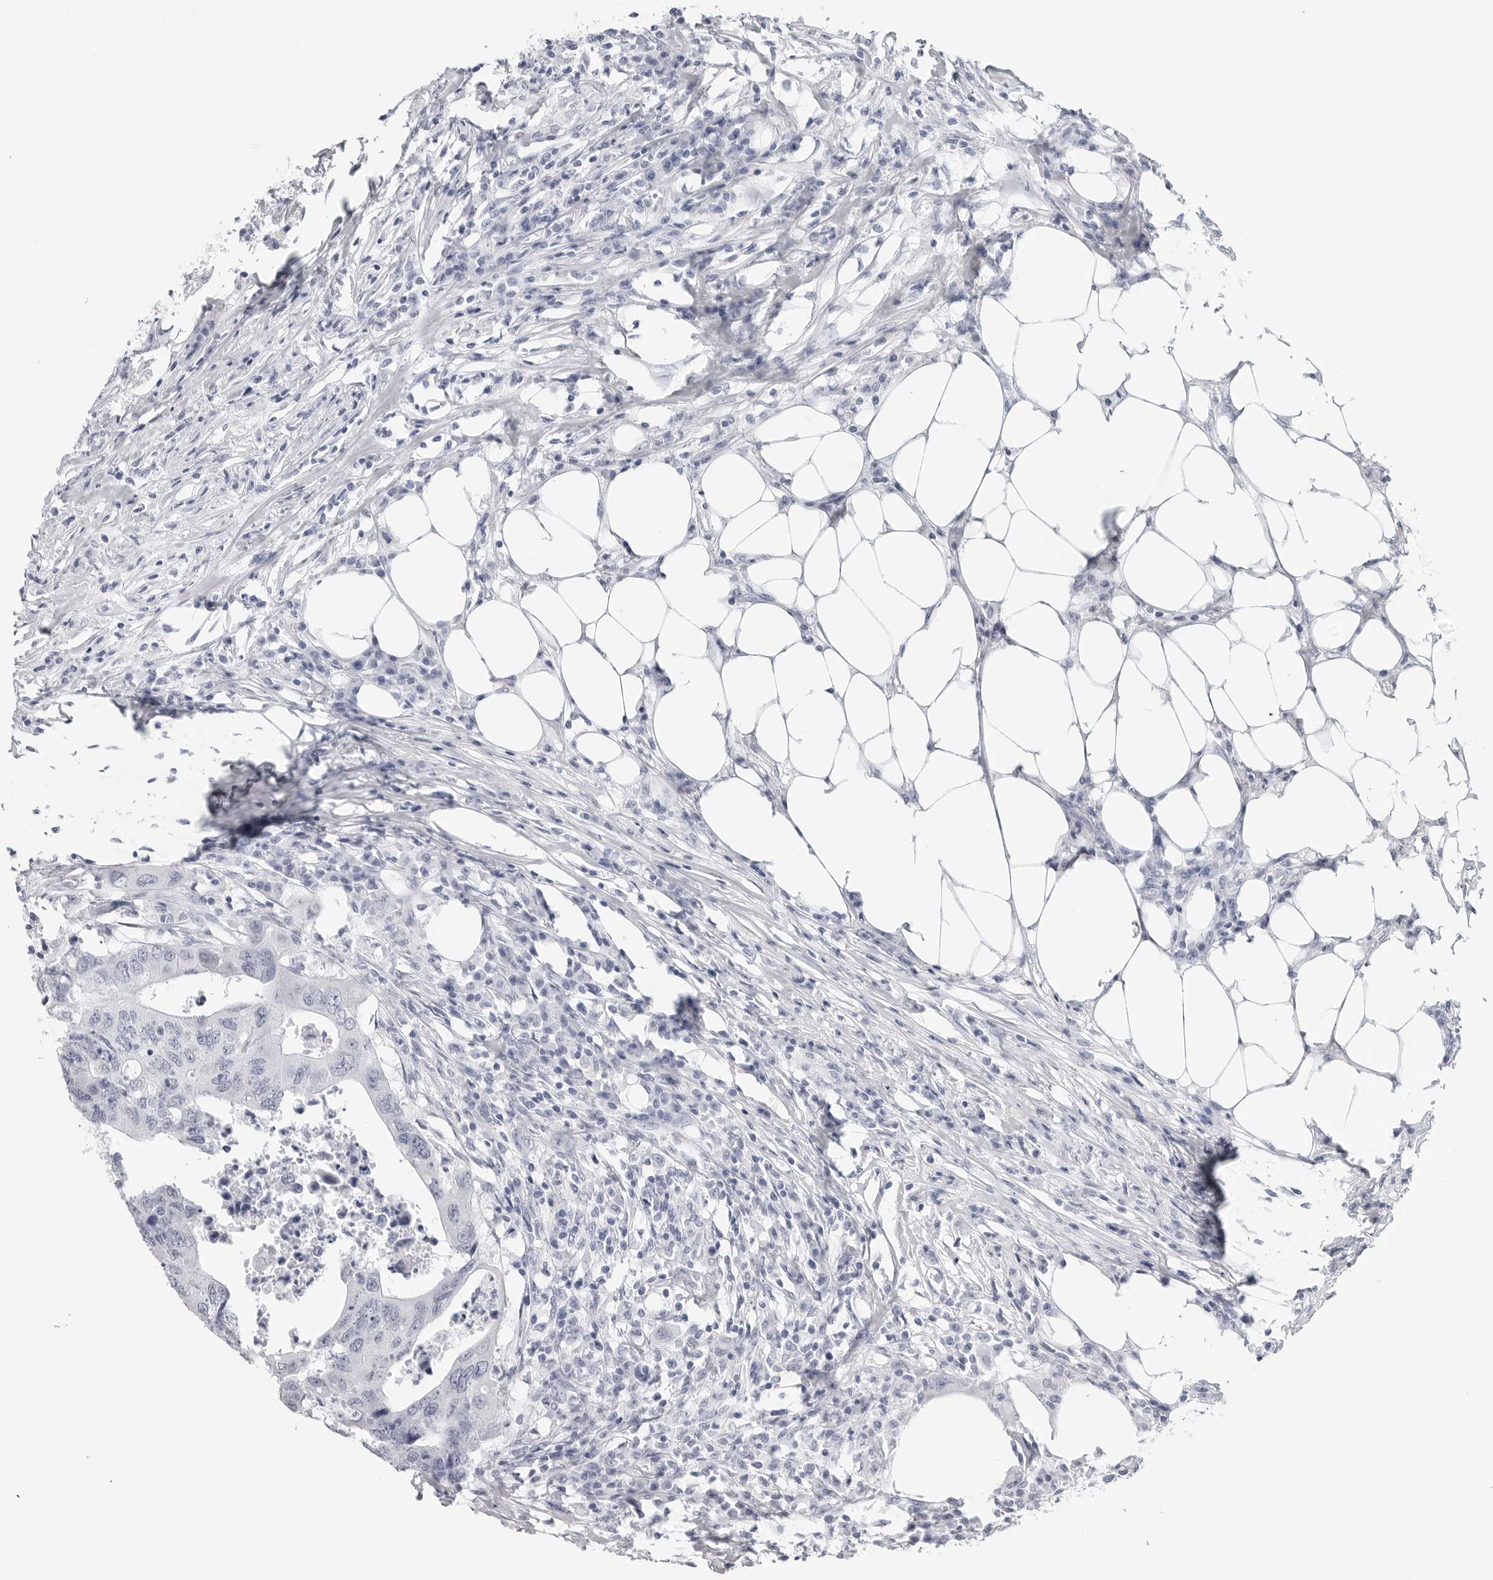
{"staining": {"intensity": "negative", "quantity": "none", "location": "none"}, "tissue": "colorectal cancer", "cell_type": "Tumor cells", "image_type": "cancer", "snomed": [{"axis": "morphology", "description": "Adenocarcinoma, NOS"}, {"axis": "topography", "description": "Colon"}], "caption": "Human colorectal cancer (adenocarcinoma) stained for a protein using immunohistochemistry (IHC) reveals no staining in tumor cells.", "gene": "CSH1", "patient": {"sex": "male", "age": 71}}